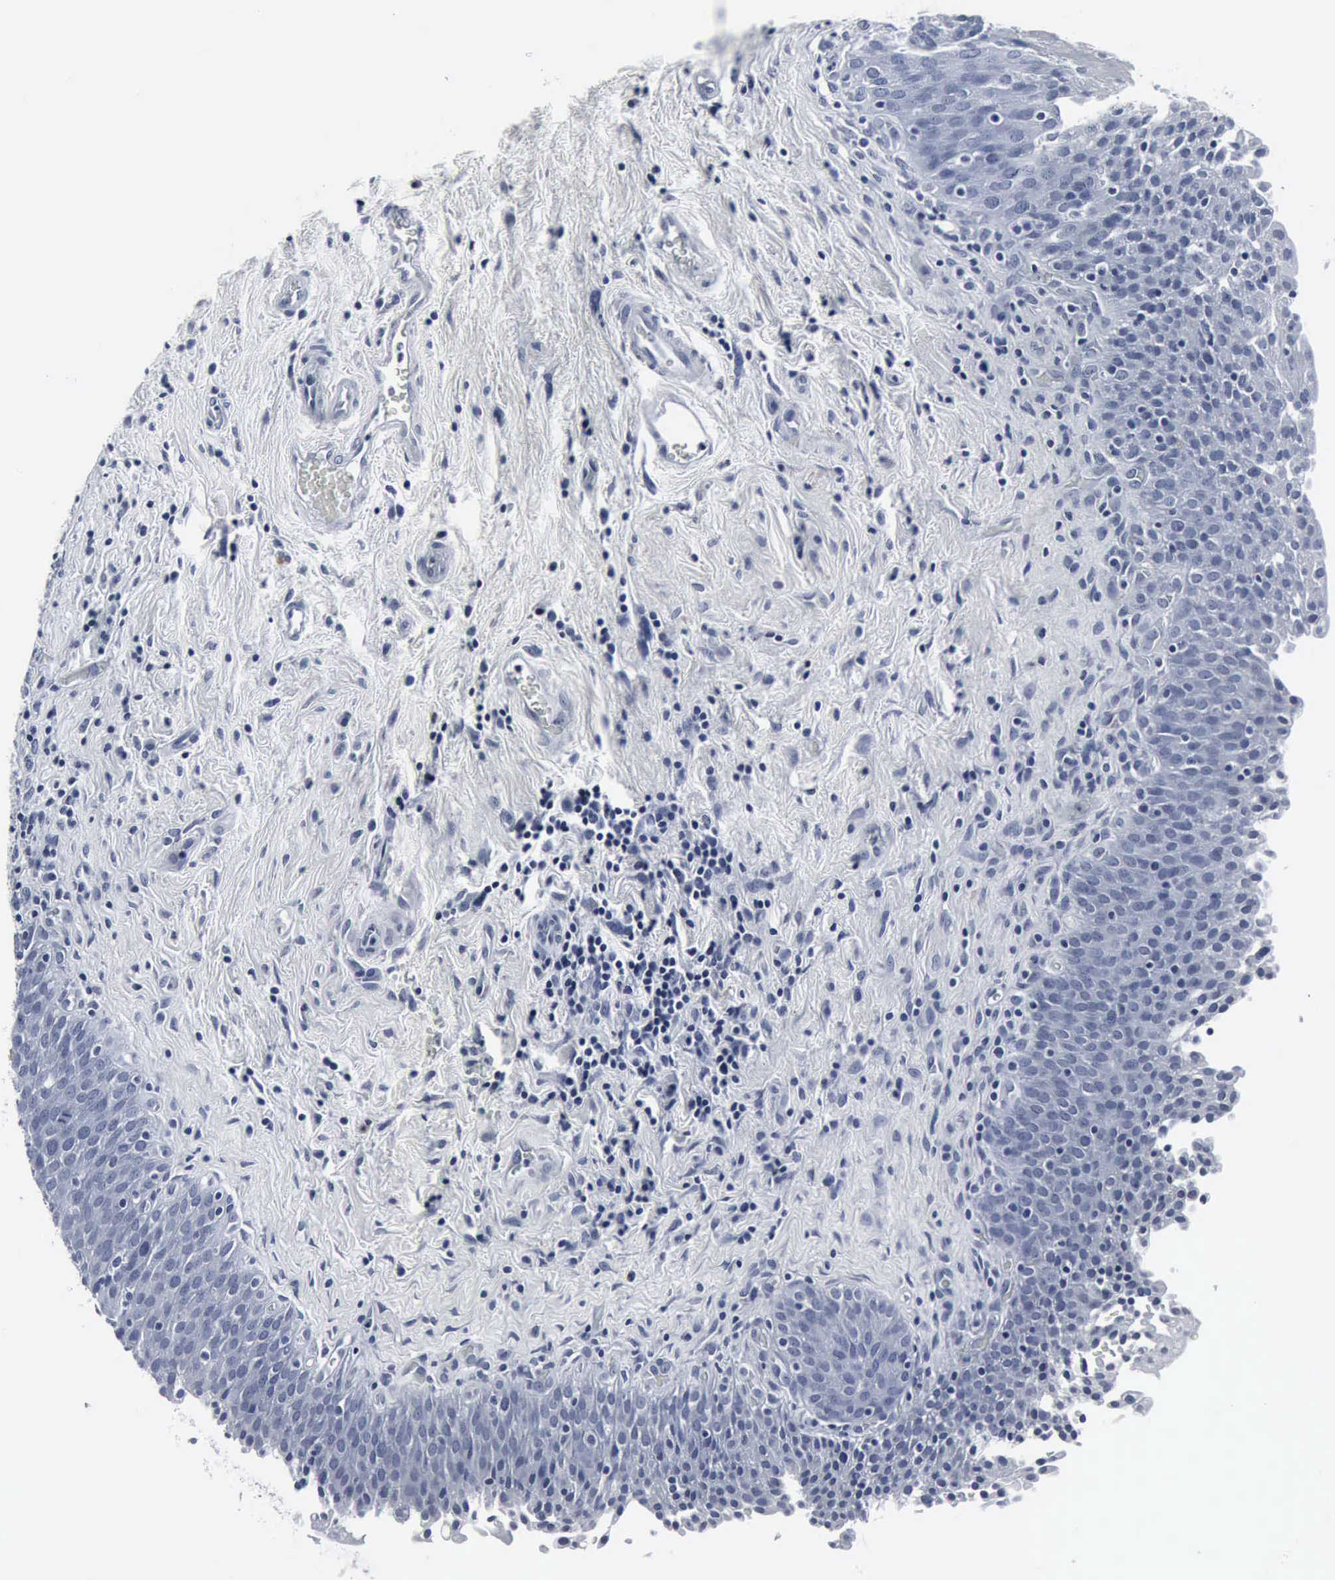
{"staining": {"intensity": "negative", "quantity": "none", "location": "none"}, "tissue": "urinary bladder", "cell_type": "Urothelial cells", "image_type": "normal", "snomed": [{"axis": "morphology", "description": "Normal tissue, NOS"}, {"axis": "topography", "description": "Urinary bladder"}], "caption": "High magnification brightfield microscopy of unremarkable urinary bladder stained with DAB (brown) and counterstained with hematoxylin (blue): urothelial cells show no significant positivity. (Immunohistochemistry (ihc), brightfield microscopy, high magnification).", "gene": "SNAP25", "patient": {"sex": "male", "age": 51}}